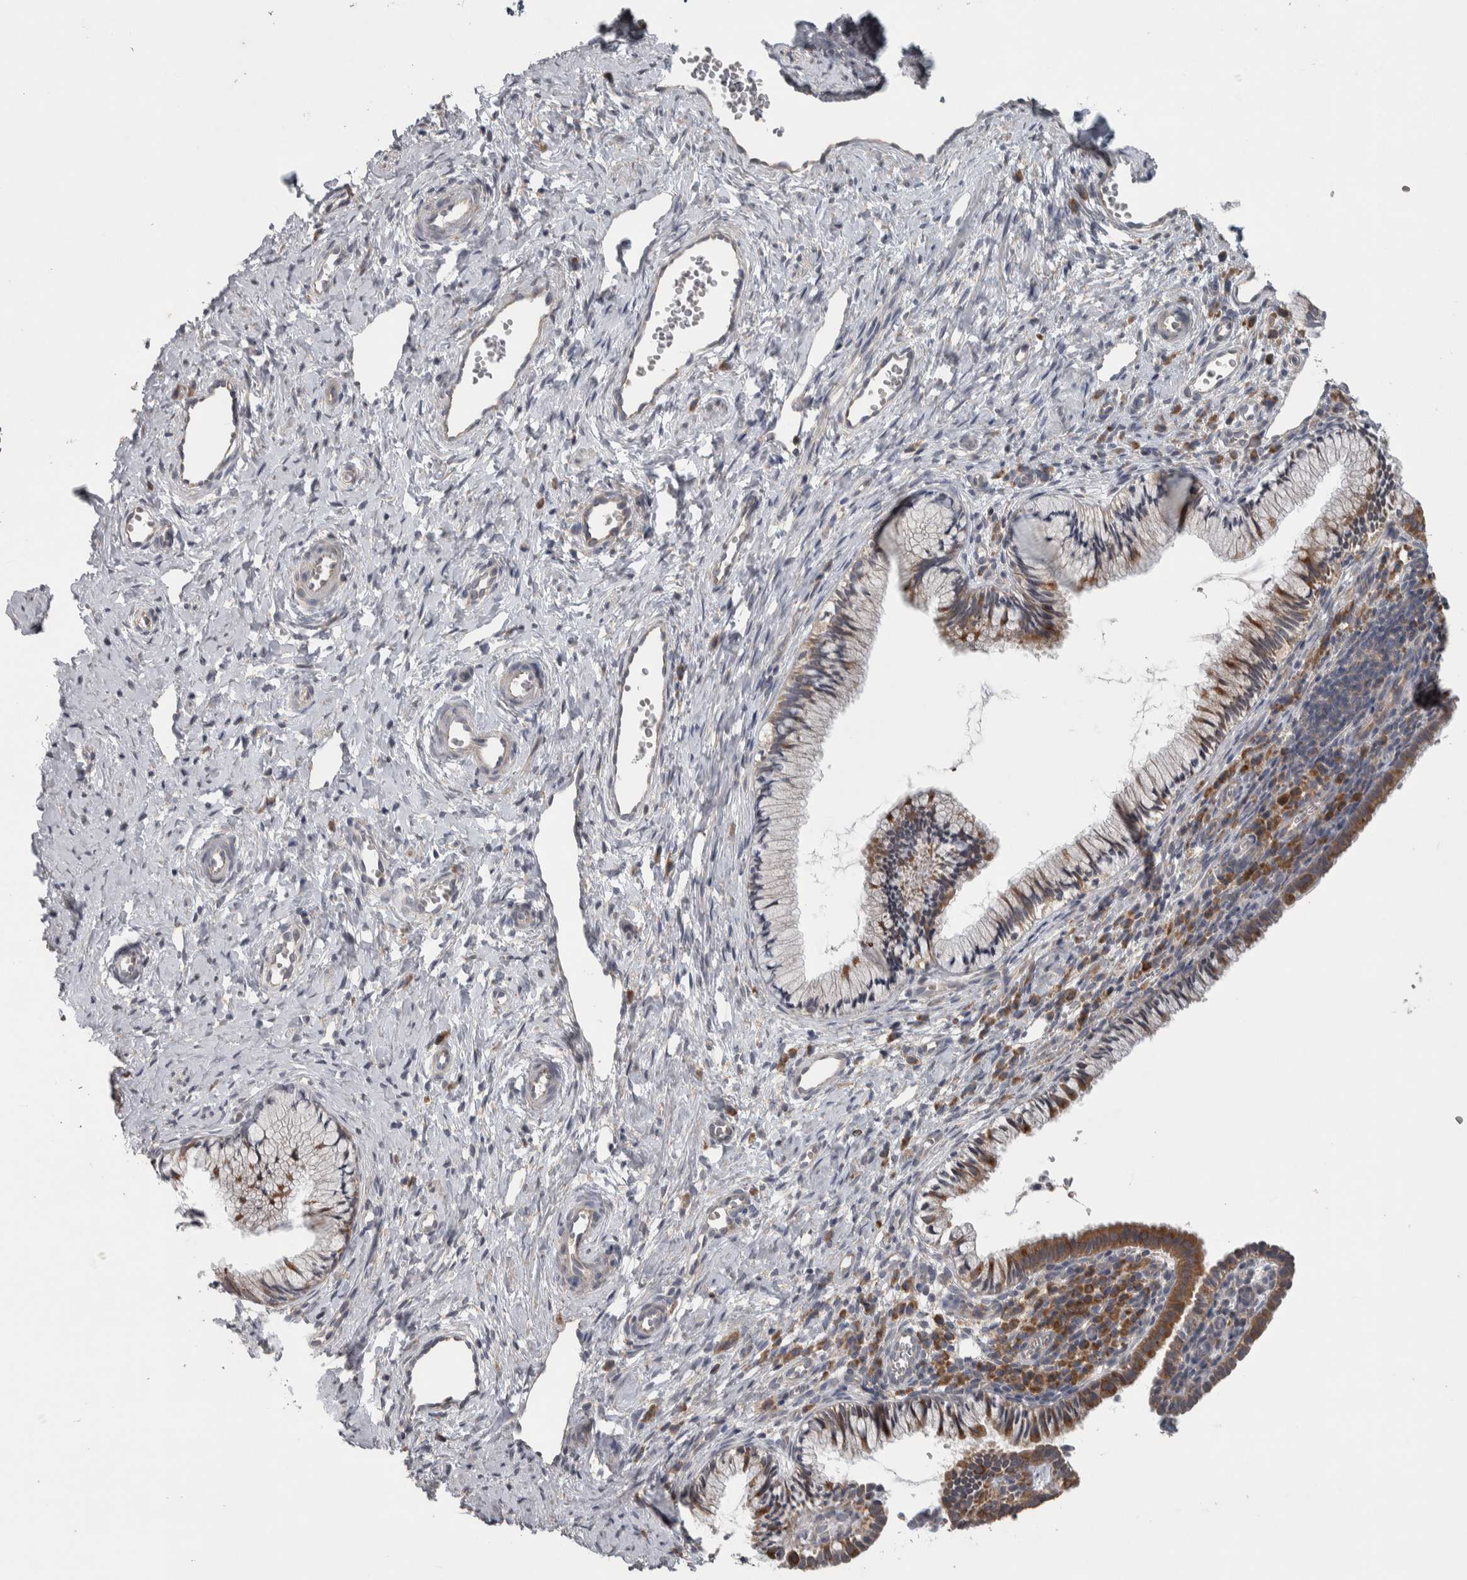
{"staining": {"intensity": "moderate", "quantity": "25%-75%", "location": "cytoplasmic/membranous"}, "tissue": "cervix", "cell_type": "Glandular cells", "image_type": "normal", "snomed": [{"axis": "morphology", "description": "Normal tissue, NOS"}, {"axis": "topography", "description": "Cervix"}], "caption": "Cervix stained for a protein (brown) exhibits moderate cytoplasmic/membranous positive staining in approximately 25%-75% of glandular cells.", "gene": "SRP68", "patient": {"sex": "female", "age": 27}}